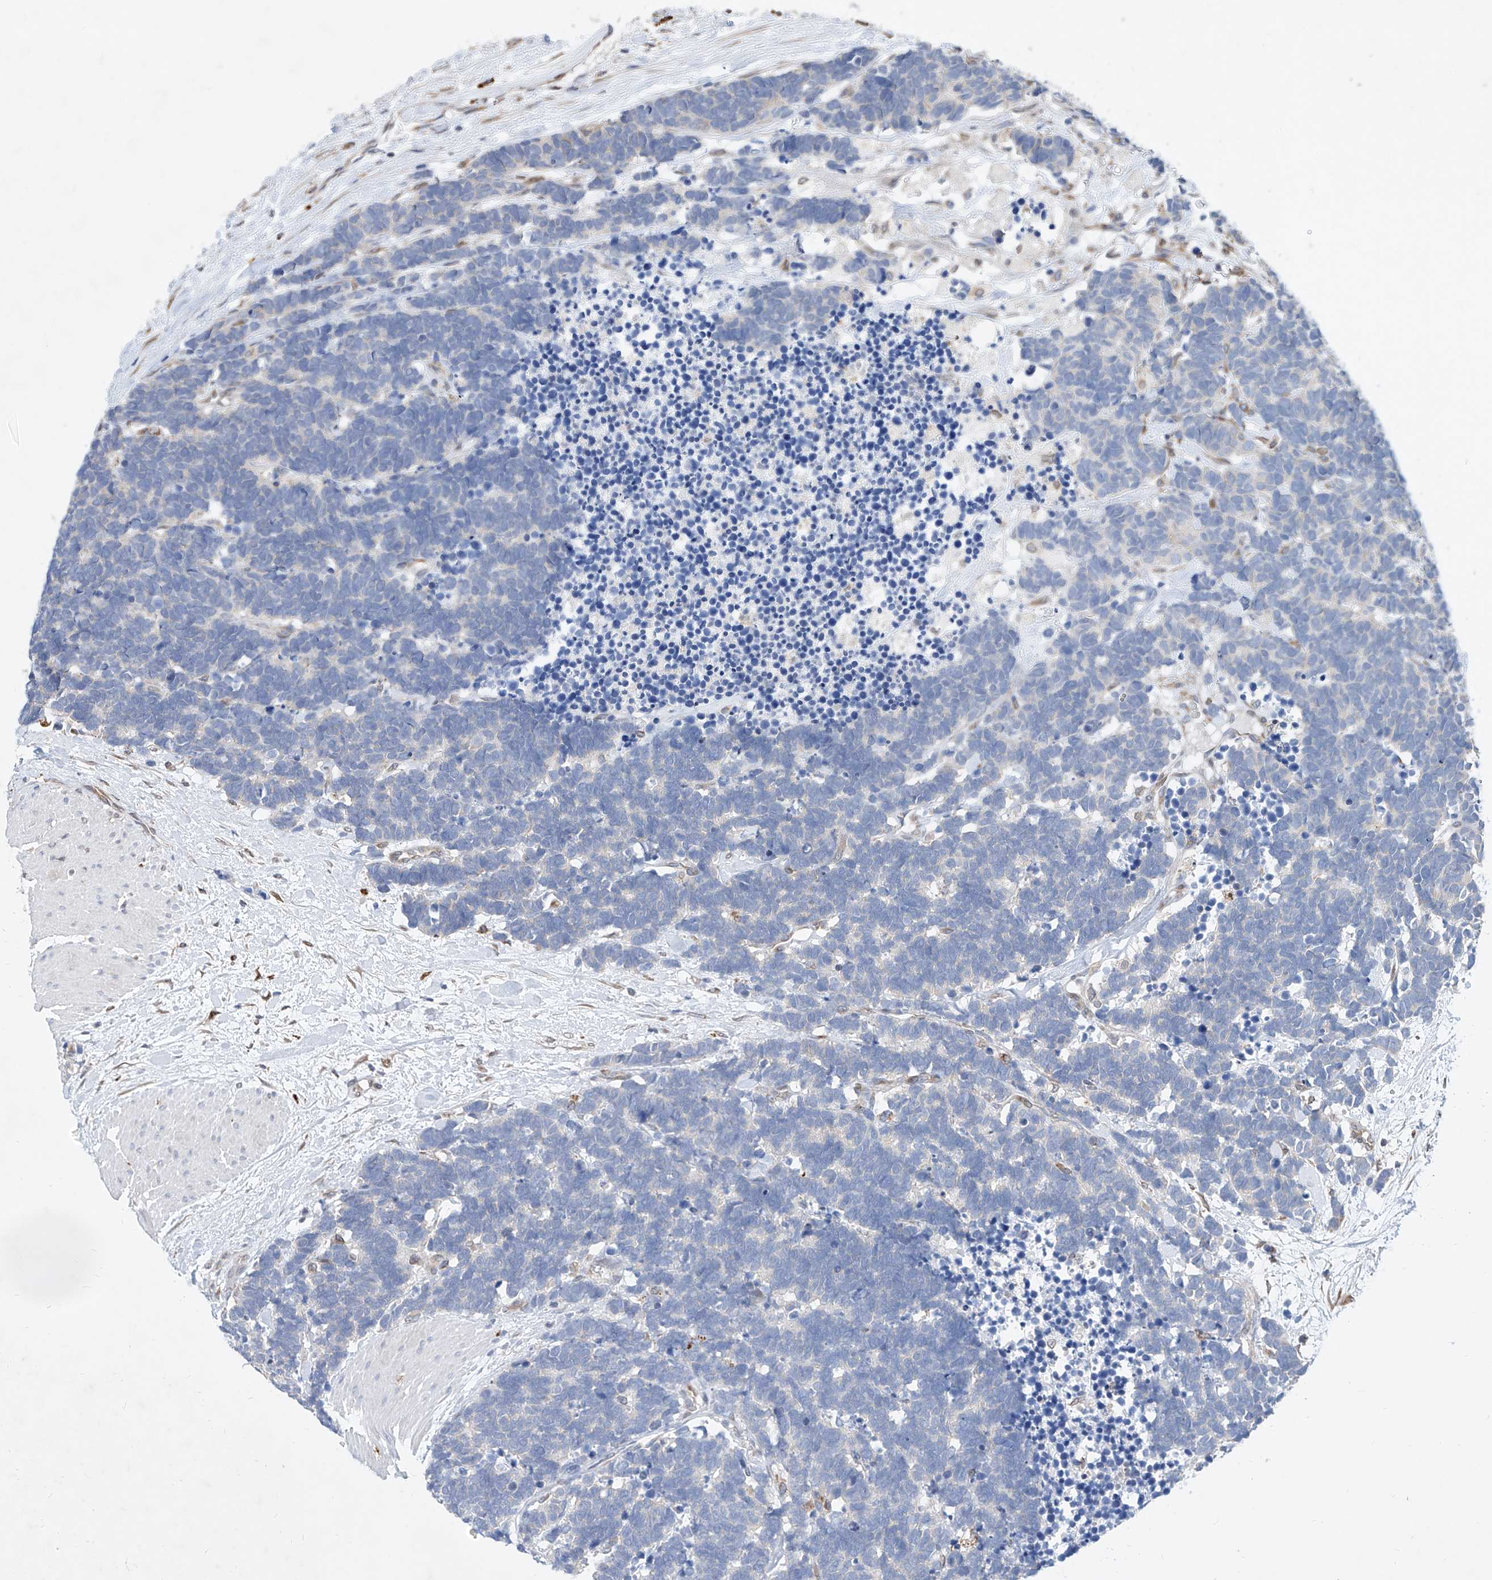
{"staining": {"intensity": "negative", "quantity": "none", "location": "none"}, "tissue": "carcinoid", "cell_type": "Tumor cells", "image_type": "cancer", "snomed": [{"axis": "morphology", "description": "Carcinoma, NOS"}, {"axis": "morphology", "description": "Carcinoid, malignant, NOS"}, {"axis": "topography", "description": "Urinary bladder"}], "caption": "Tumor cells are negative for protein expression in human carcinoid.", "gene": "MX2", "patient": {"sex": "male", "age": 57}}